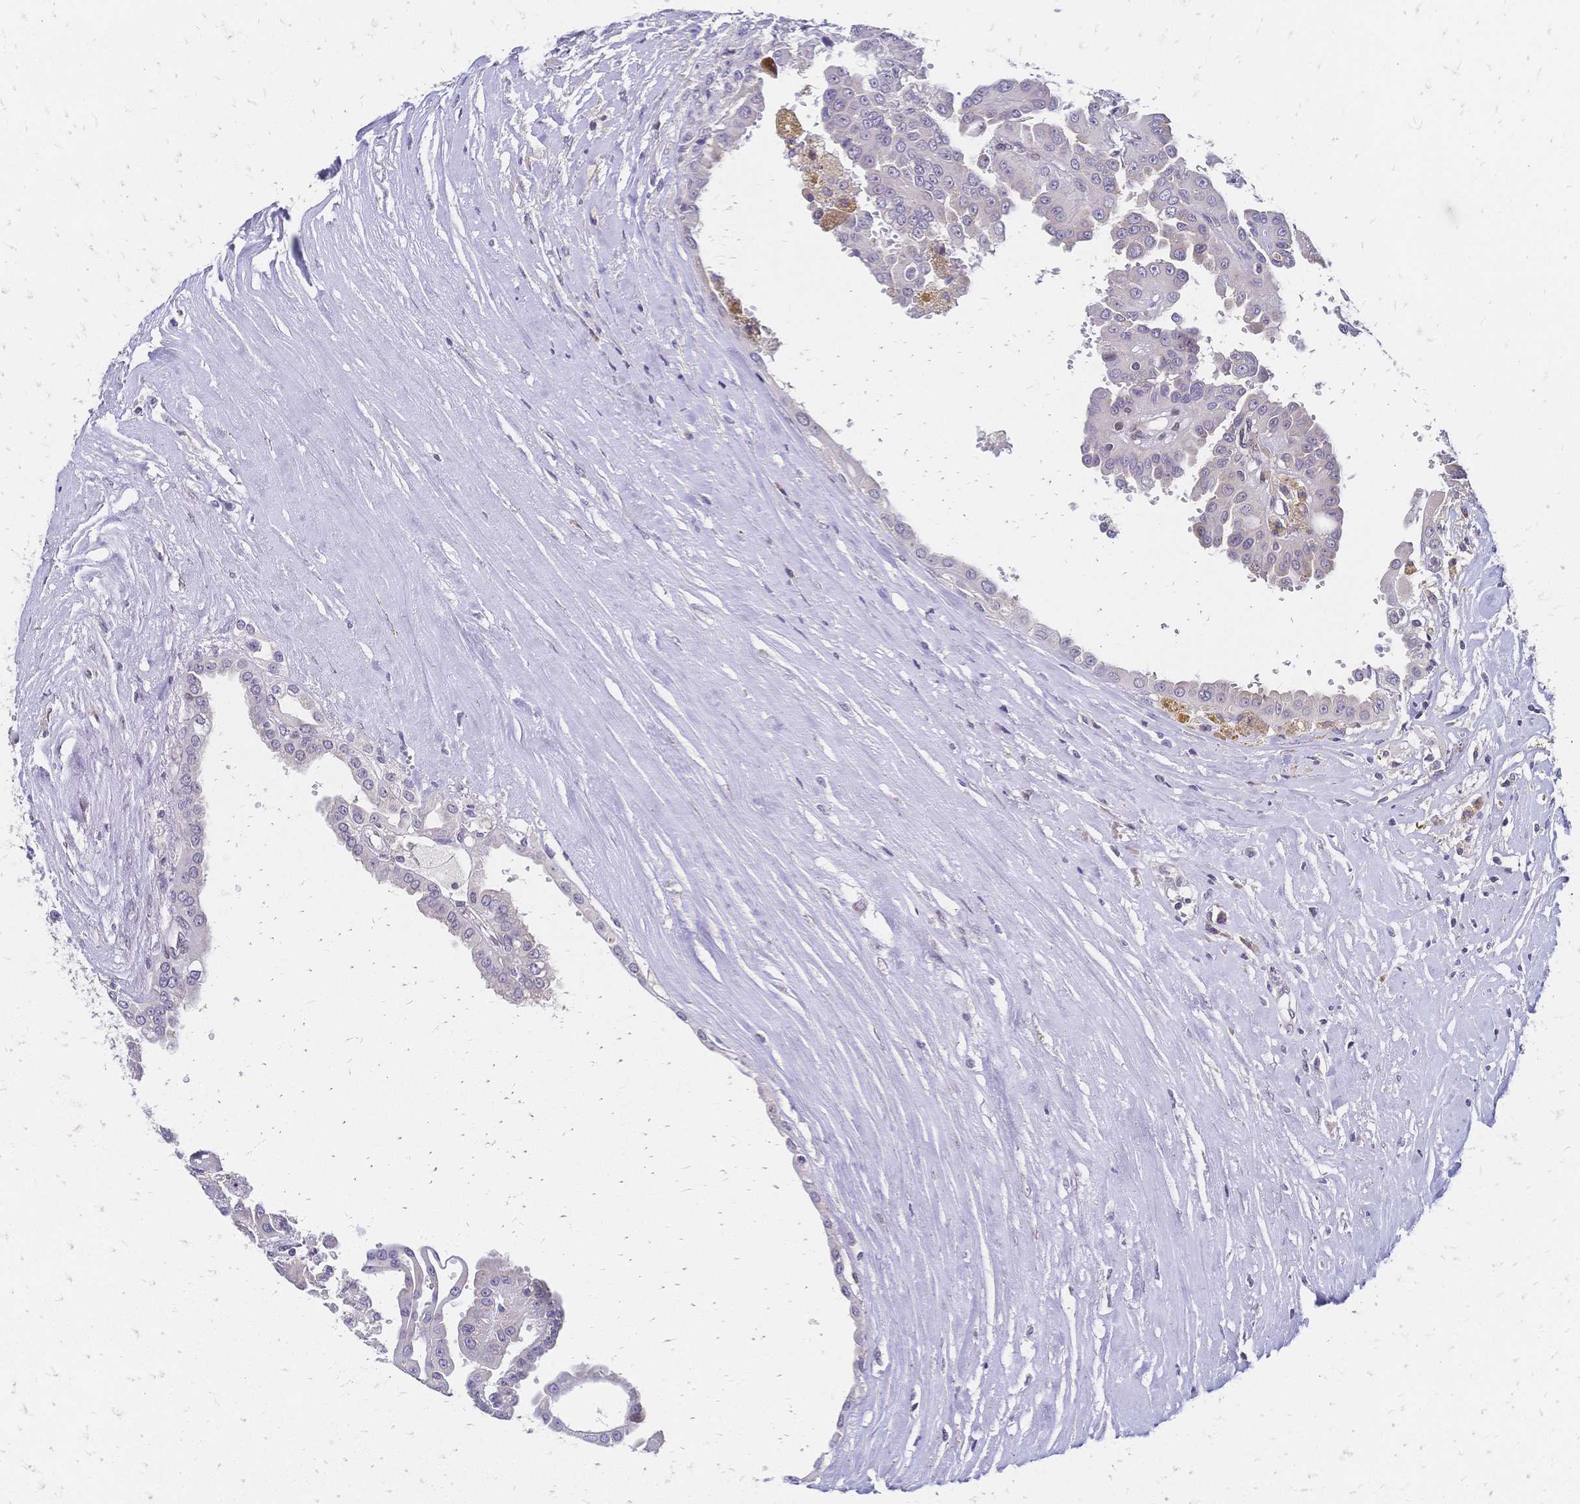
{"staining": {"intensity": "moderate", "quantity": "<25%", "location": "cytoplasmic/membranous"}, "tissue": "renal cancer", "cell_type": "Tumor cells", "image_type": "cancer", "snomed": [{"axis": "morphology", "description": "Adenocarcinoma, NOS"}, {"axis": "topography", "description": "Kidney"}], "caption": "A histopathology image showing moderate cytoplasmic/membranous positivity in about <25% of tumor cells in renal adenocarcinoma, as visualized by brown immunohistochemical staining.", "gene": "CBX7", "patient": {"sex": "male", "age": 58}}